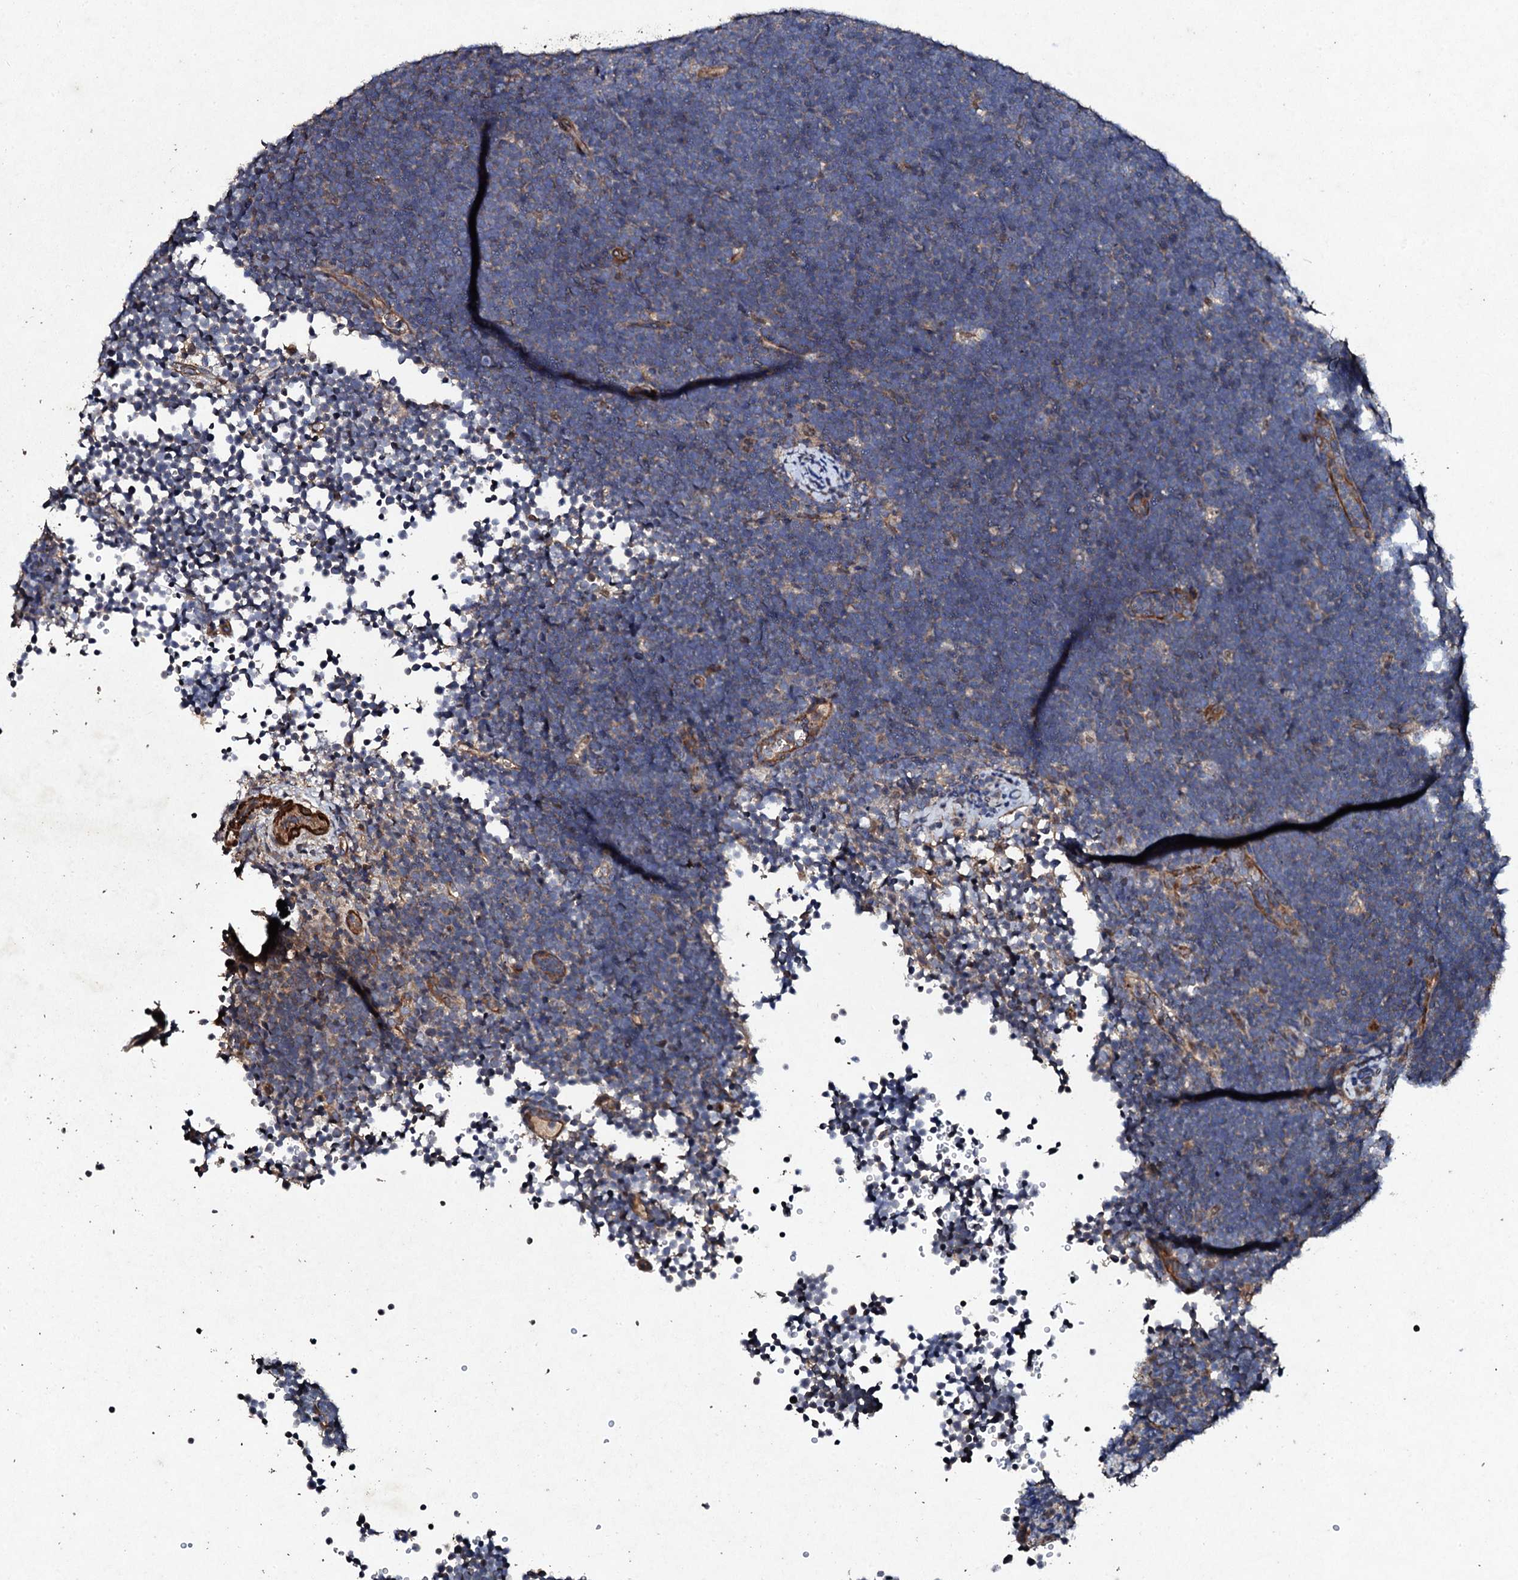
{"staining": {"intensity": "negative", "quantity": "none", "location": "none"}, "tissue": "lymphoma", "cell_type": "Tumor cells", "image_type": "cancer", "snomed": [{"axis": "morphology", "description": "Malignant lymphoma, non-Hodgkin's type, High grade"}, {"axis": "topography", "description": "Lymph node"}], "caption": "Tumor cells show no significant protein expression in high-grade malignant lymphoma, non-Hodgkin's type.", "gene": "MOCOS", "patient": {"sex": "male", "age": 13}}